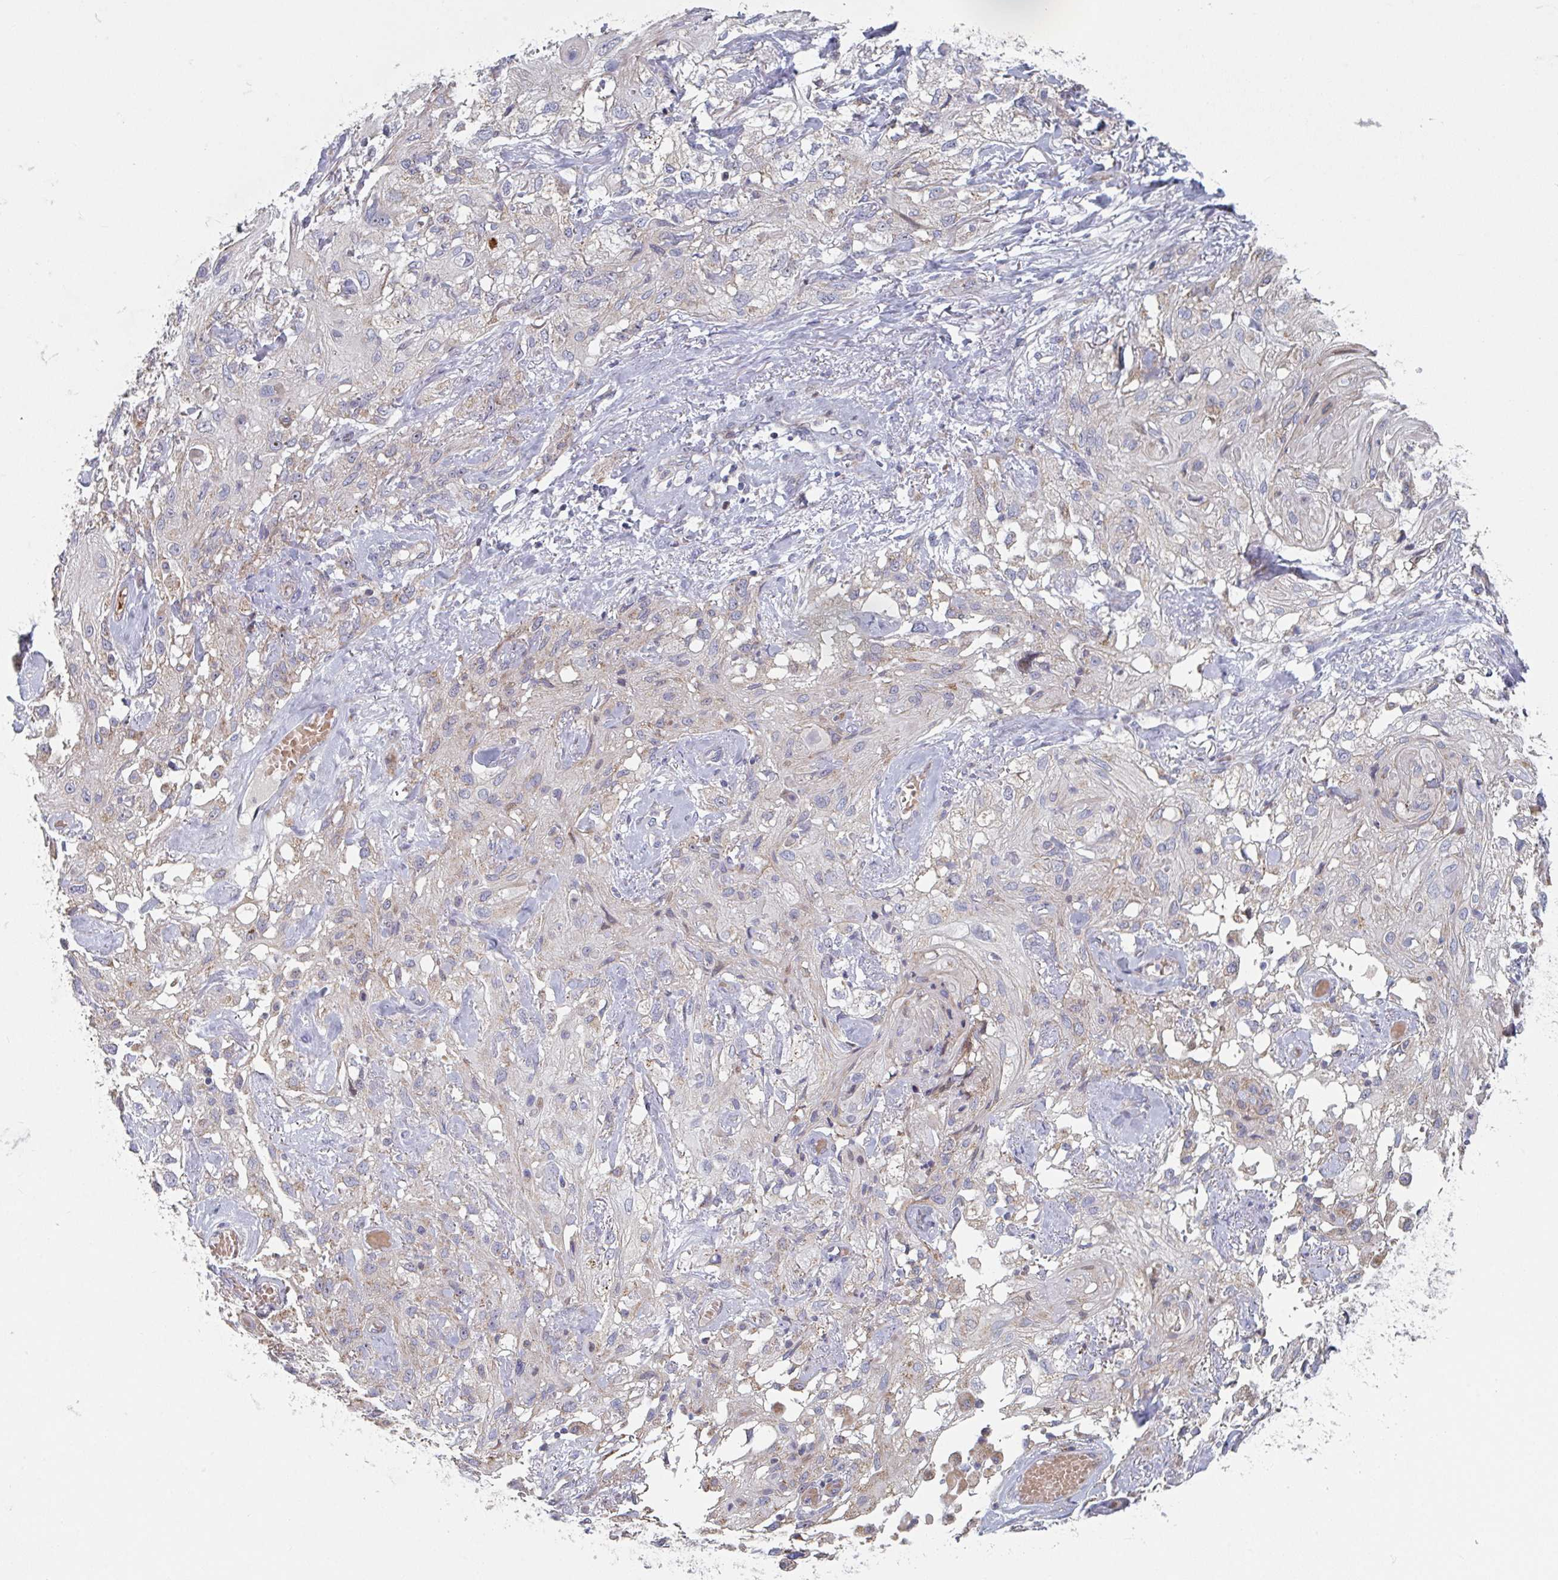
{"staining": {"intensity": "negative", "quantity": "none", "location": "none"}, "tissue": "skin cancer", "cell_type": "Tumor cells", "image_type": "cancer", "snomed": [{"axis": "morphology", "description": "Squamous cell carcinoma, NOS"}, {"axis": "topography", "description": "Skin"}, {"axis": "topography", "description": "Vulva"}], "caption": "Protein analysis of skin cancer (squamous cell carcinoma) shows no significant expression in tumor cells.", "gene": "ZNF644", "patient": {"sex": "female", "age": 86}}